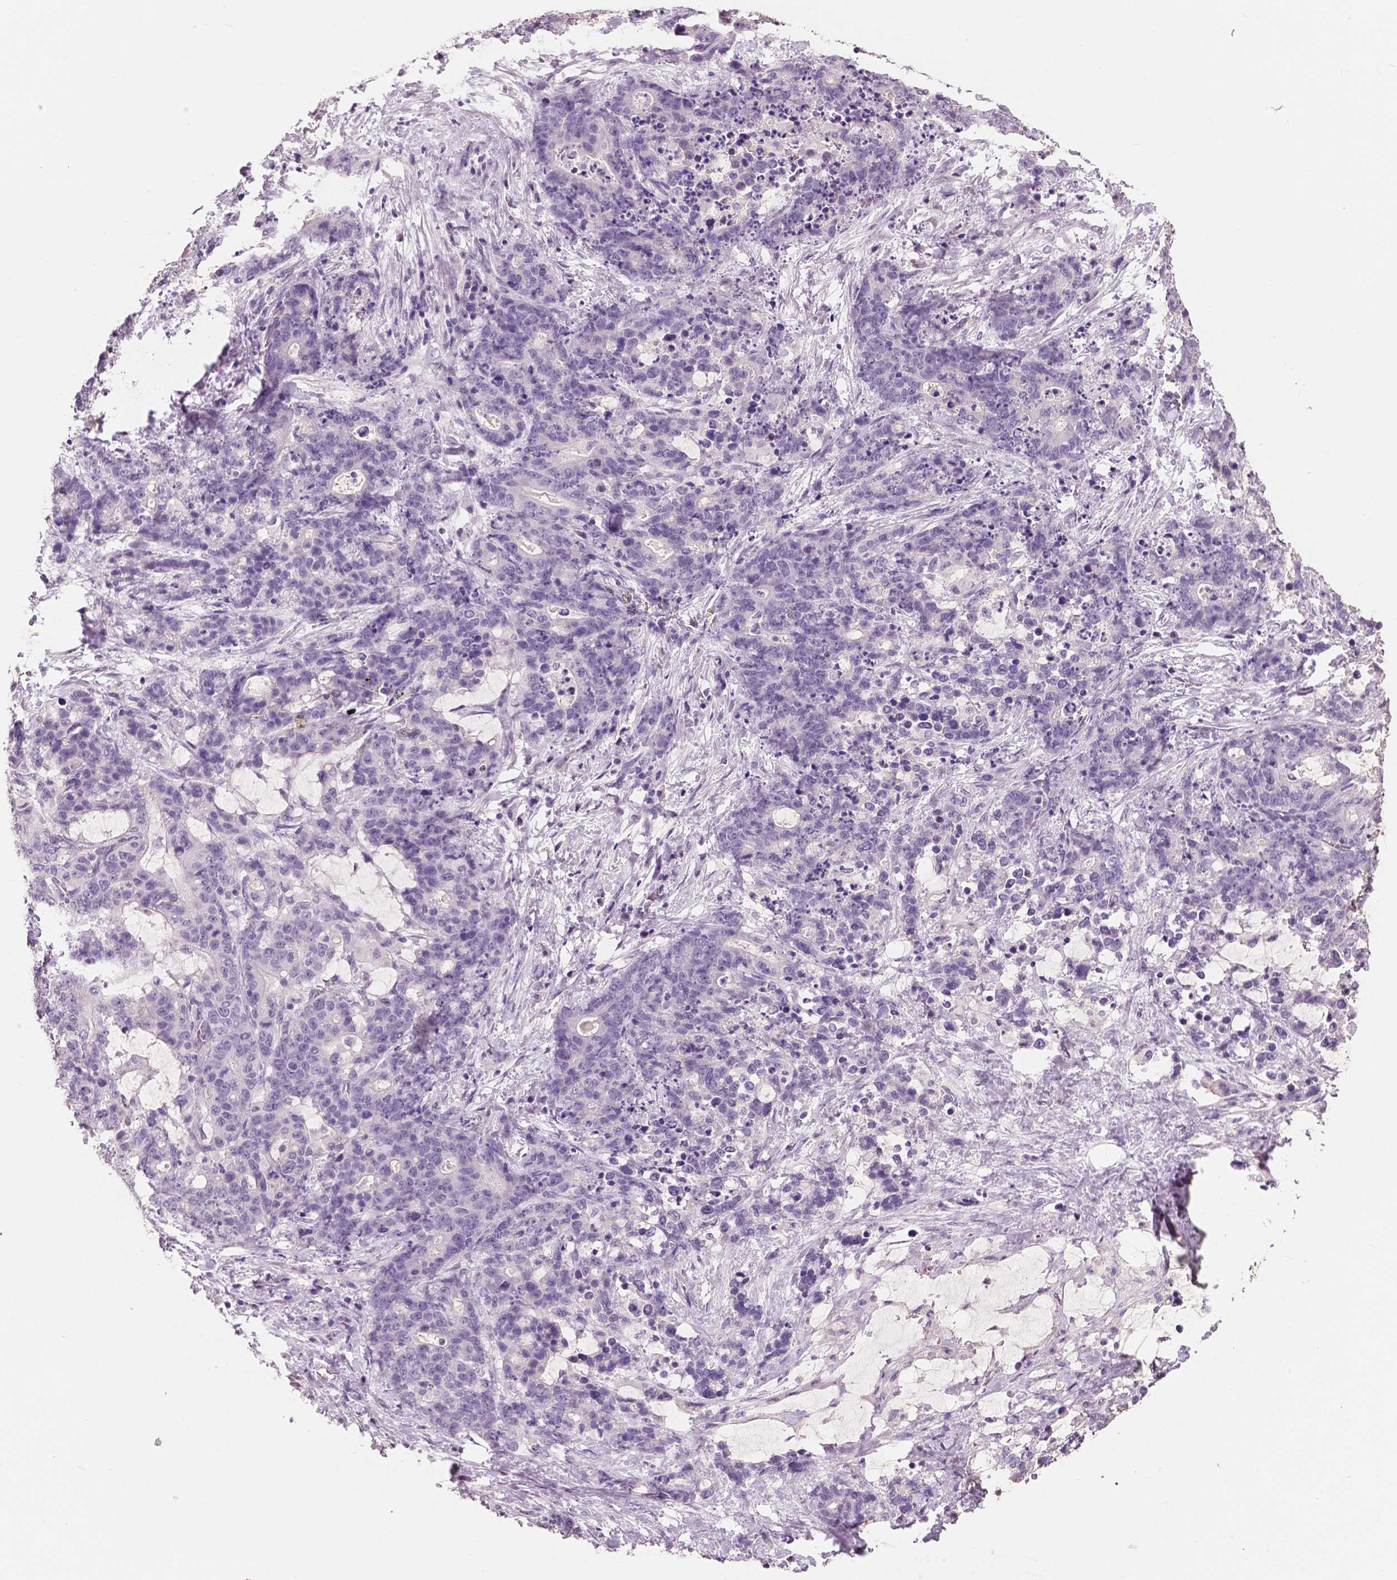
{"staining": {"intensity": "negative", "quantity": "none", "location": "none"}, "tissue": "stomach cancer", "cell_type": "Tumor cells", "image_type": "cancer", "snomed": [{"axis": "morphology", "description": "Normal tissue, NOS"}, {"axis": "morphology", "description": "Adenocarcinoma, NOS"}, {"axis": "topography", "description": "Stomach"}], "caption": "Tumor cells show no significant expression in adenocarcinoma (stomach).", "gene": "NECAB1", "patient": {"sex": "female", "age": 64}}